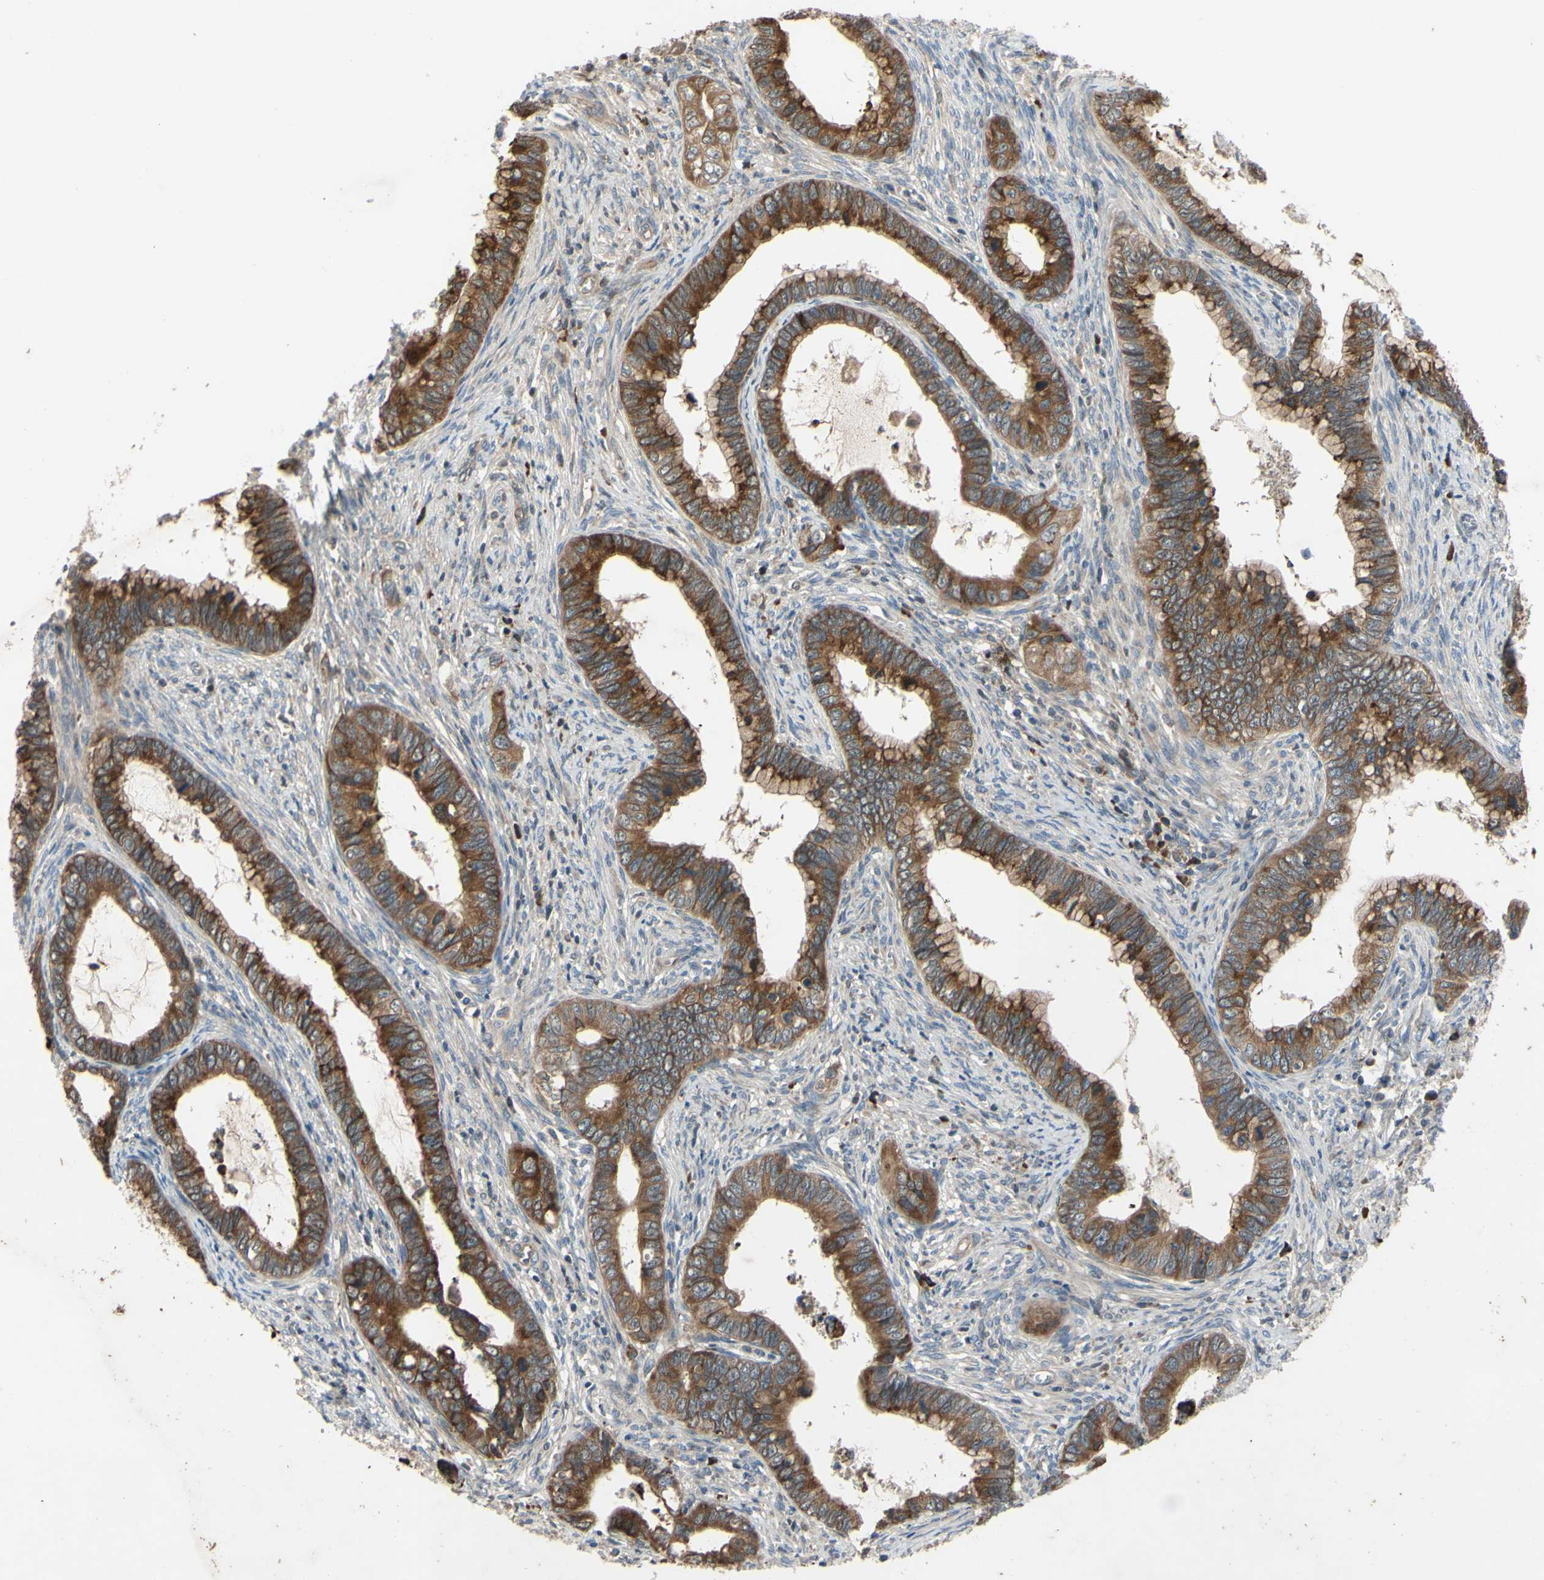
{"staining": {"intensity": "moderate", "quantity": ">75%", "location": "cytoplasmic/membranous"}, "tissue": "cervical cancer", "cell_type": "Tumor cells", "image_type": "cancer", "snomed": [{"axis": "morphology", "description": "Adenocarcinoma, NOS"}, {"axis": "topography", "description": "Cervix"}], "caption": "Moderate cytoplasmic/membranous protein expression is present in about >75% of tumor cells in cervical cancer (adenocarcinoma).", "gene": "XIAP", "patient": {"sex": "female", "age": 44}}